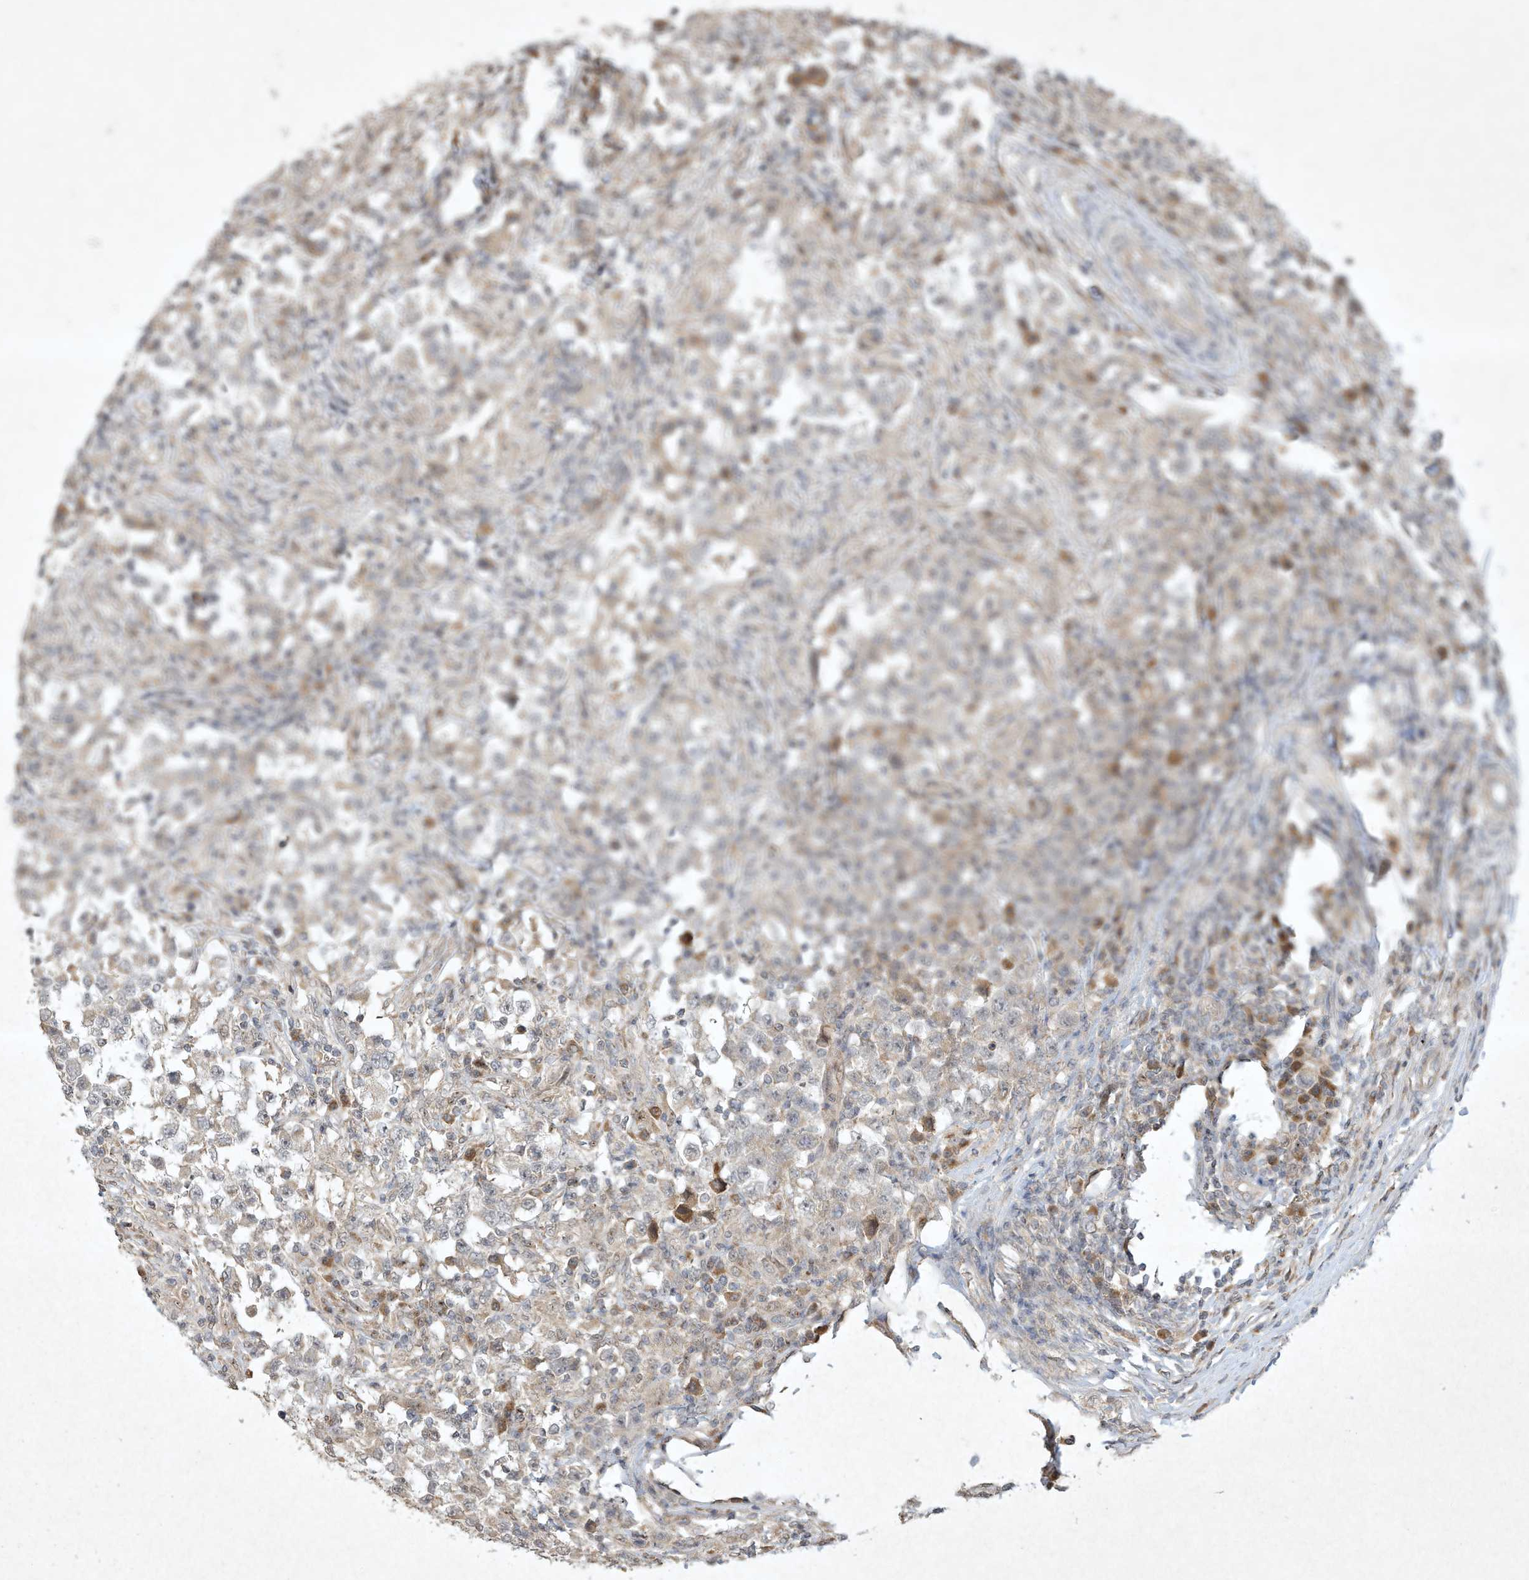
{"staining": {"intensity": "negative", "quantity": "none", "location": "none"}, "tissue": "testis cancer", "cell_type": "Tumor cells", "image_type": "cancer", "snomed": [{"axis": "morphology", "description": "Carcinoma, Embryonal, NOS"}, {"axis": "topography", "description": "Testis"}], "caption": "Tumor cells show no significant protein positivity in testis embryonal carcinoma. (Brightfield microscopy of DAB (3,3'-diaminobenzidine) immunohistochemistry (IHC) at high magnification).", "gene": "BTRC", "patient": {"sex": "male", "age": 21}}